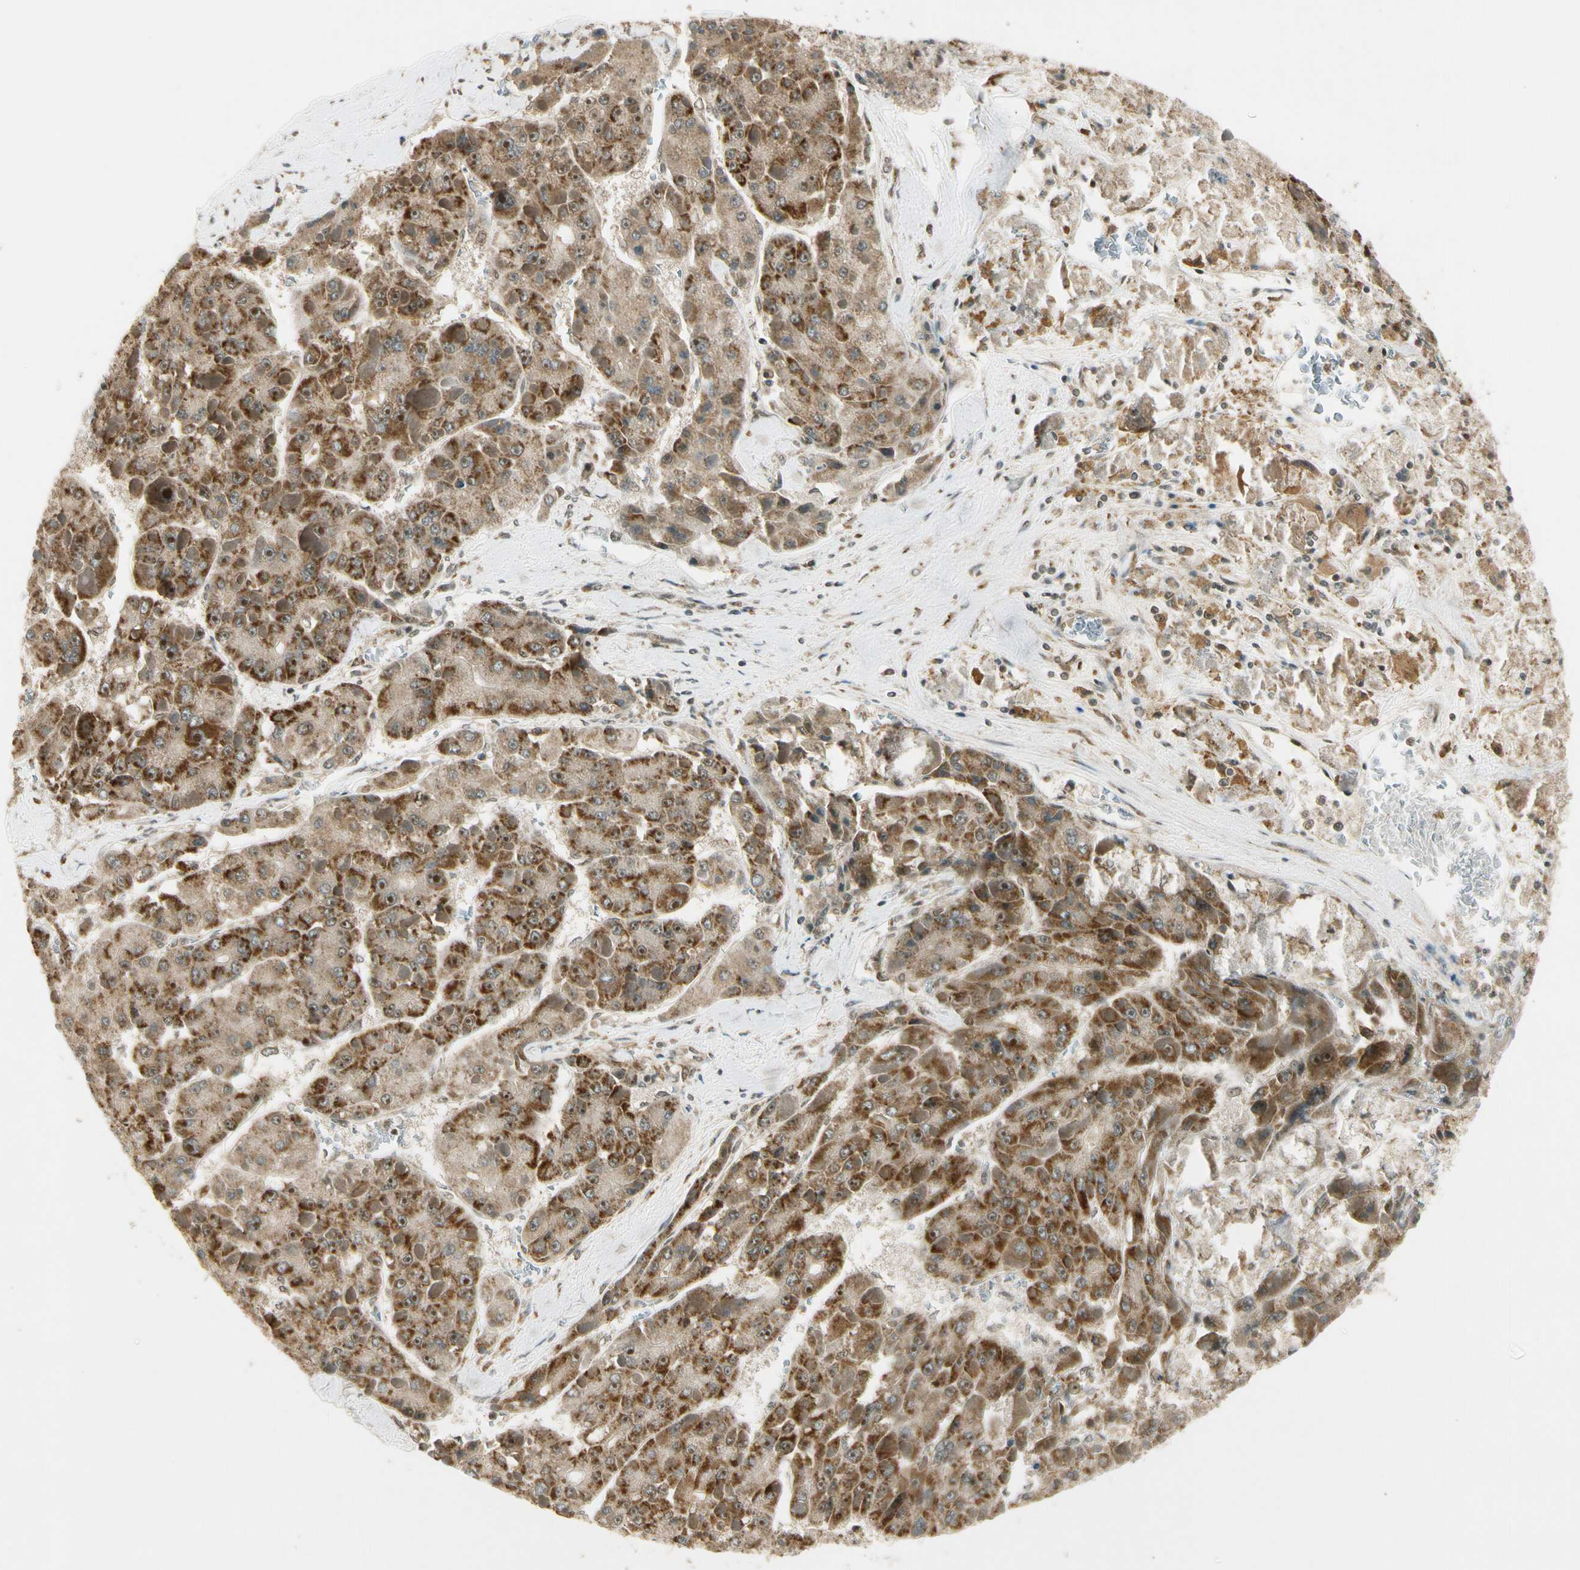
{"staining": {"intensity": "moderate", "quantity": "25%-75%", "location": "cytoplasmic/membranous,nuclear"}, "tissue": "liver cancer", "cell_type": "Tumor cells", "image_type": "cancer", "snomed": [{"axis": "morphology", "description": "Carcinoma, Hepatocellular, NOS"}, {"axis": "topography", "description": "Liver"}], "caption": "The immunohistochemical stain labels moderate cytoplasmic/membranous and nuclear positivity in tumor cells of liver cancer (hepatocellular carcinoma) tissue.", "gene": "ZNF135", "patient": {"sex": "female", "age": 73}}